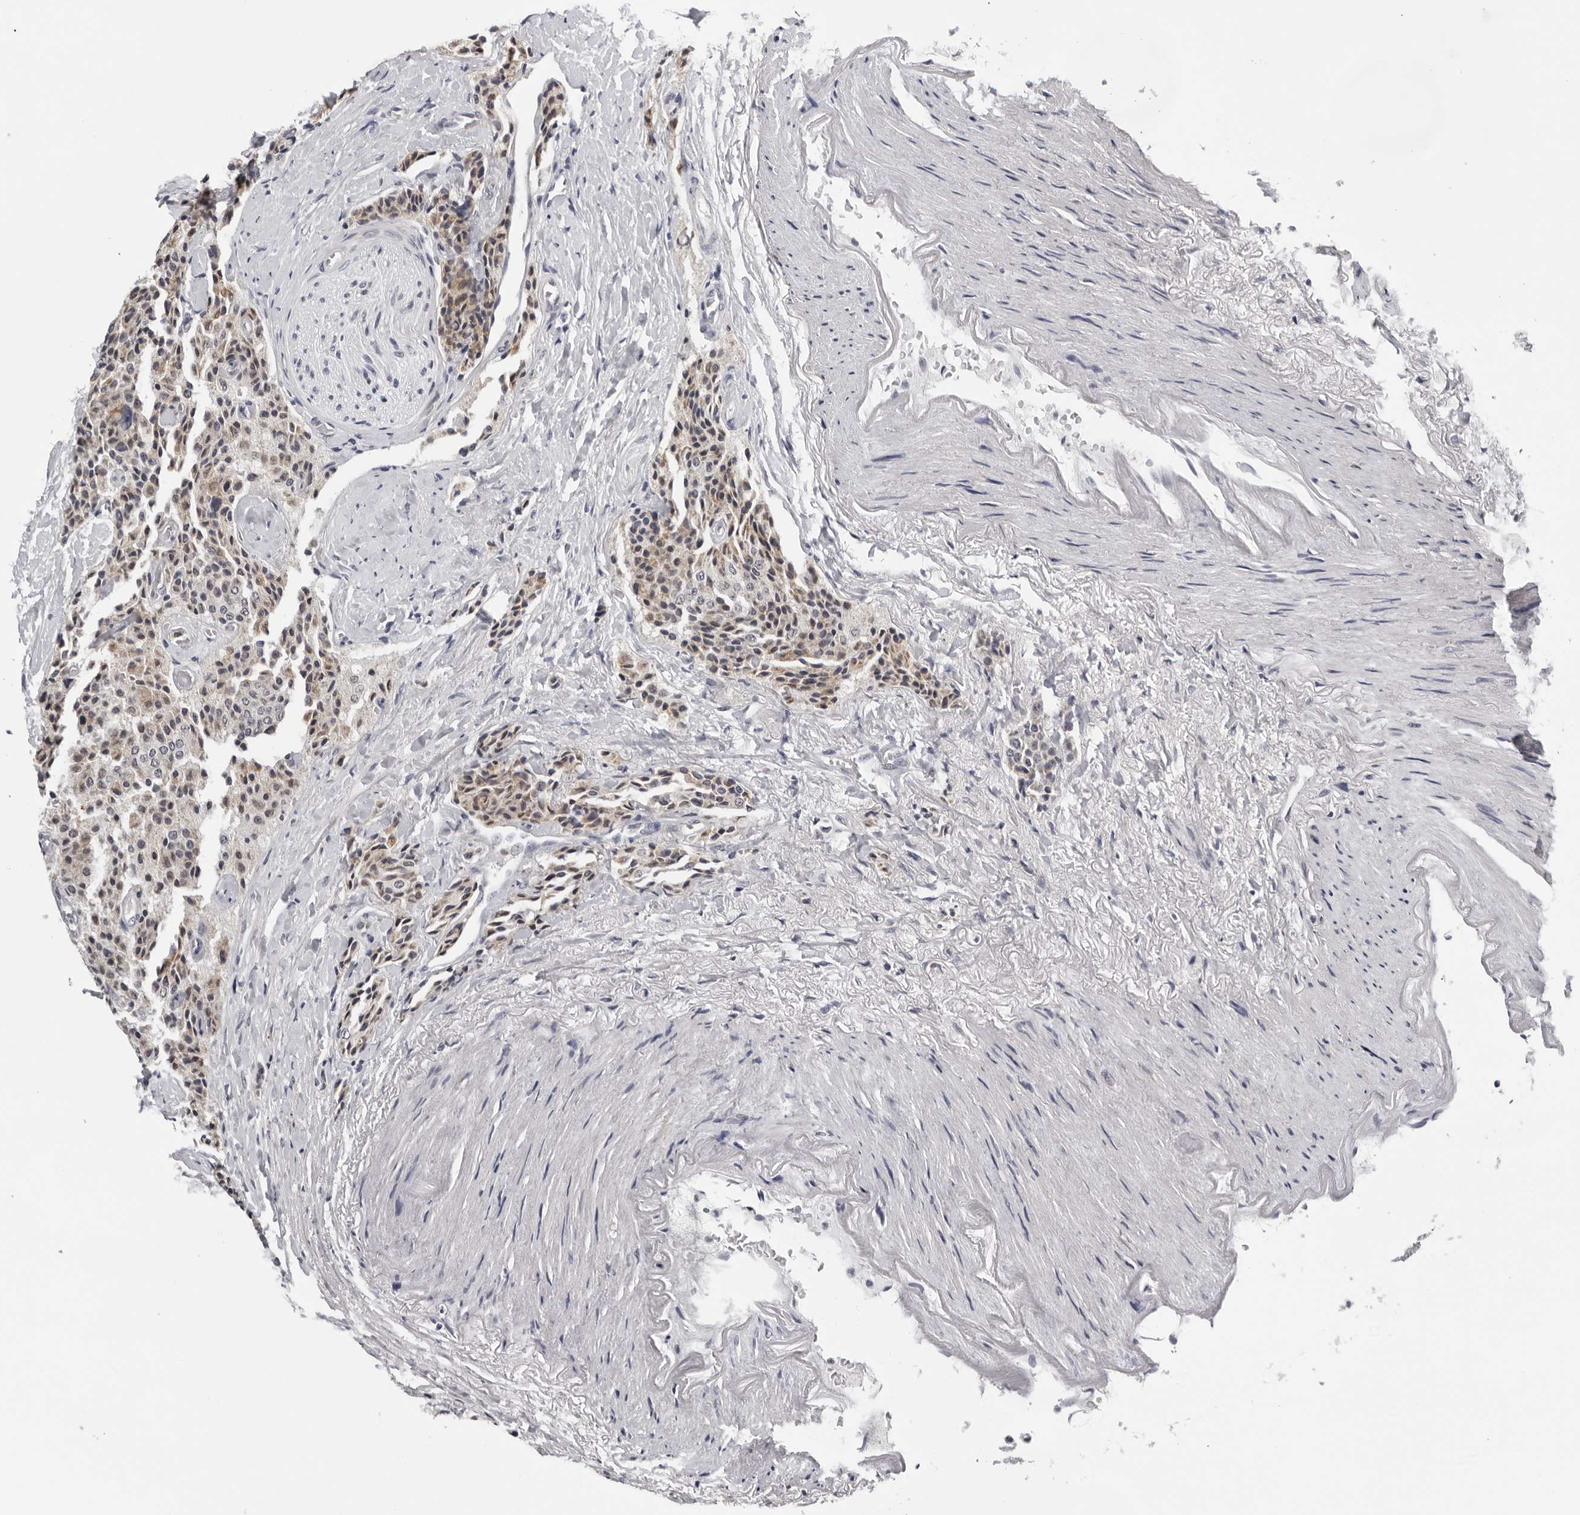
{"staining": {"intensity": "weak", "quantity": "25%-75%", "location": "cytoplasmic/membranous"}, "tissue": "carcinoid", "cell_type": "Tumor cells", "image_type": "cancer", "snomed": [{"axis": "morphology", "description": "Carcinoid, malignant, NOS"}, {"axis": "topography", "description": "Colon"}], "caption": "Carcinoid stained with immunohistochemistry (IHC) demonstrates weak cytoplasmic/membranous expression in approximately 25%-75% of tumor cells.", "gene": "CPT2", "patient": {"sex": "female", "age": 61}}